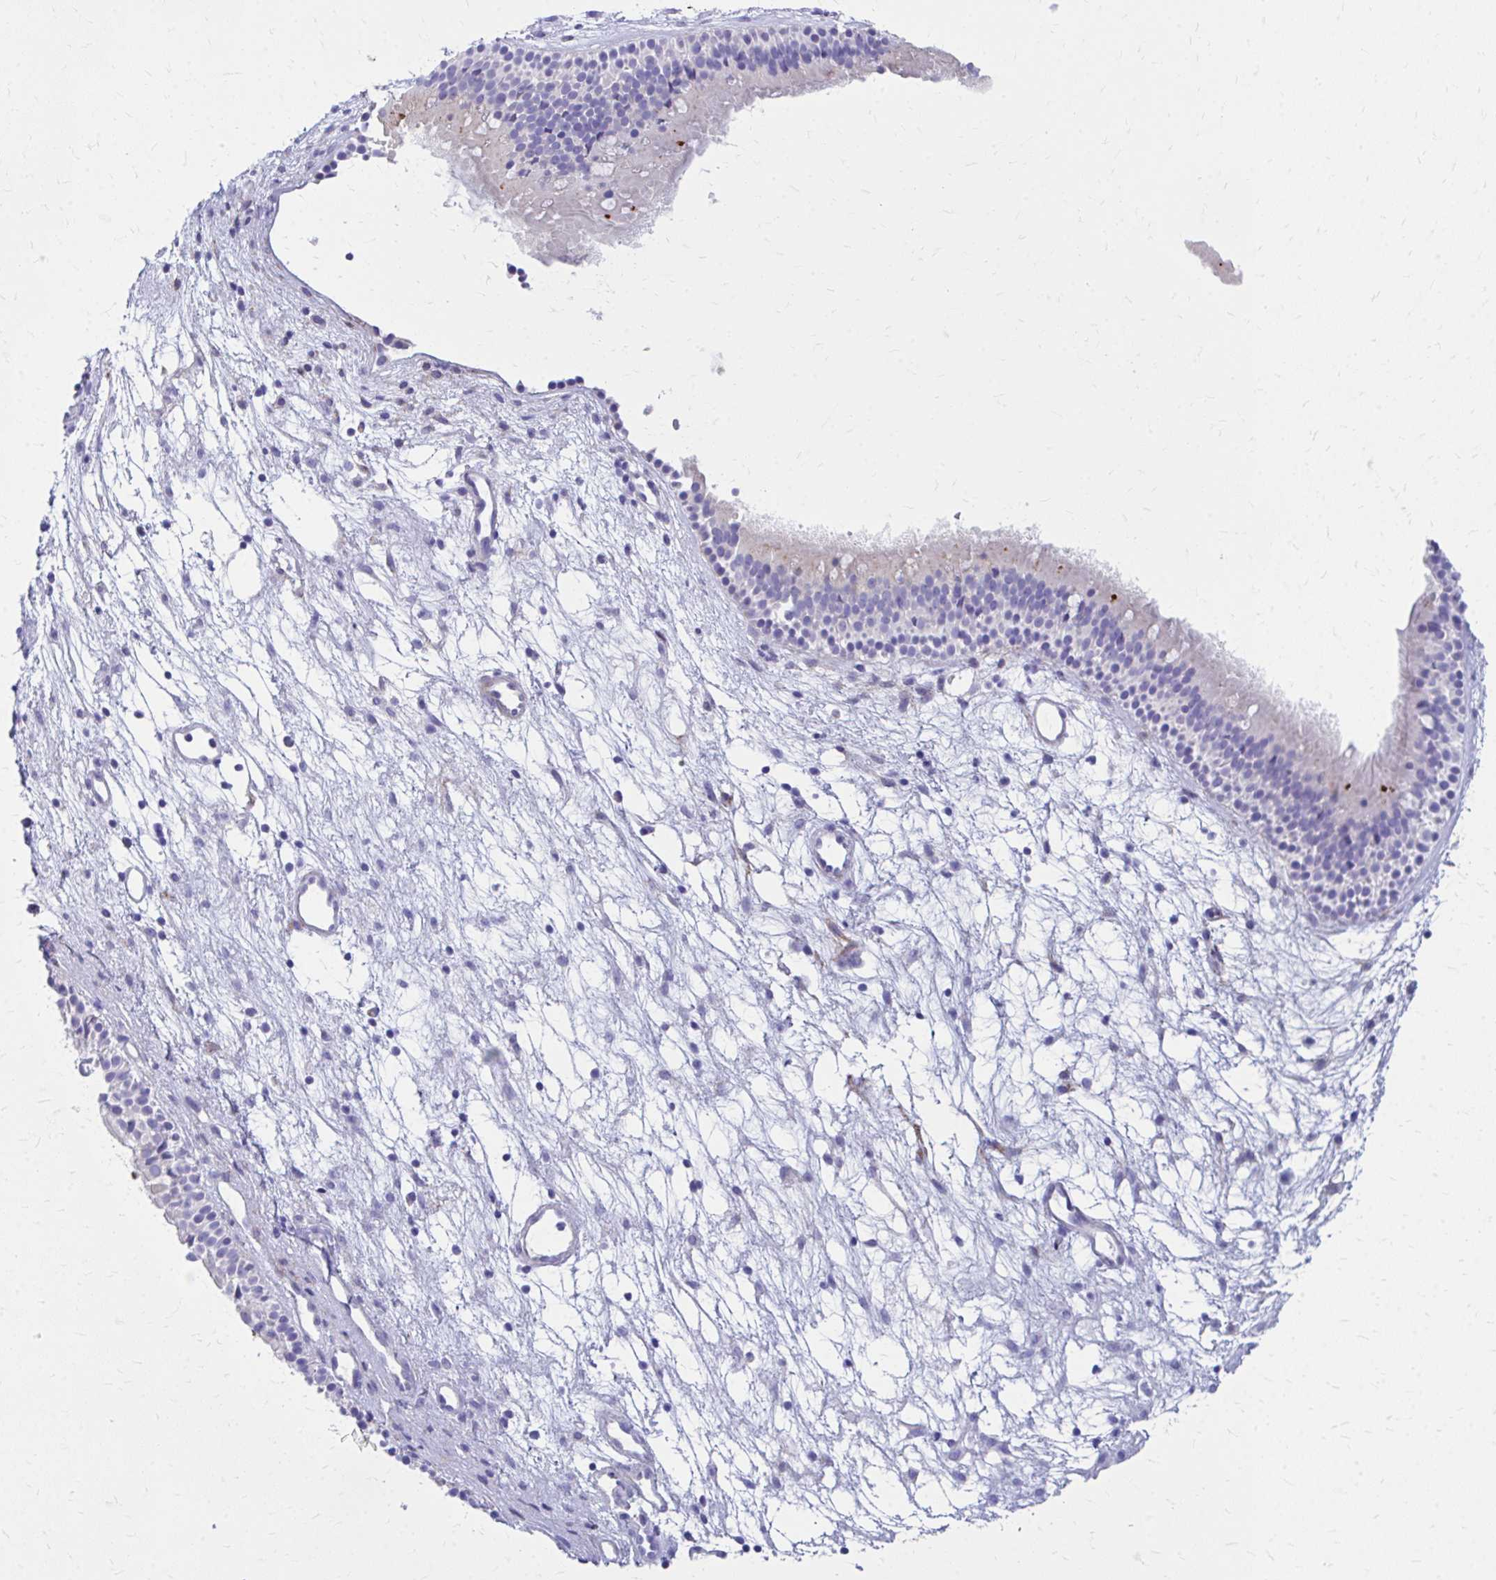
{"staining": {"intensity": "negative", "quantity": "none", "location": "none"}, "tissue": "nasopharynx", "cell_type": "Respiratory epithelial cells", "image_type": "normal", "snomed": [{"axis": "morphology", "description": "Normal tissue, NOS"}, {"axis": "morphology", "description": "Polyp, NOS"}, {"axis": "topography", "description": "Nasopharynx"}], "caption": "A high-resolution histopathology image shows IHC staining of unremarkable nasopharynx, which reveals no significant staining in respiratory epithelial cells. (DAB immunohistochemistry visualized using brightfield microscopy, high magnification).", "gene": "ENSG00000285953", "patient": {"sex": "male", "age": 83}}